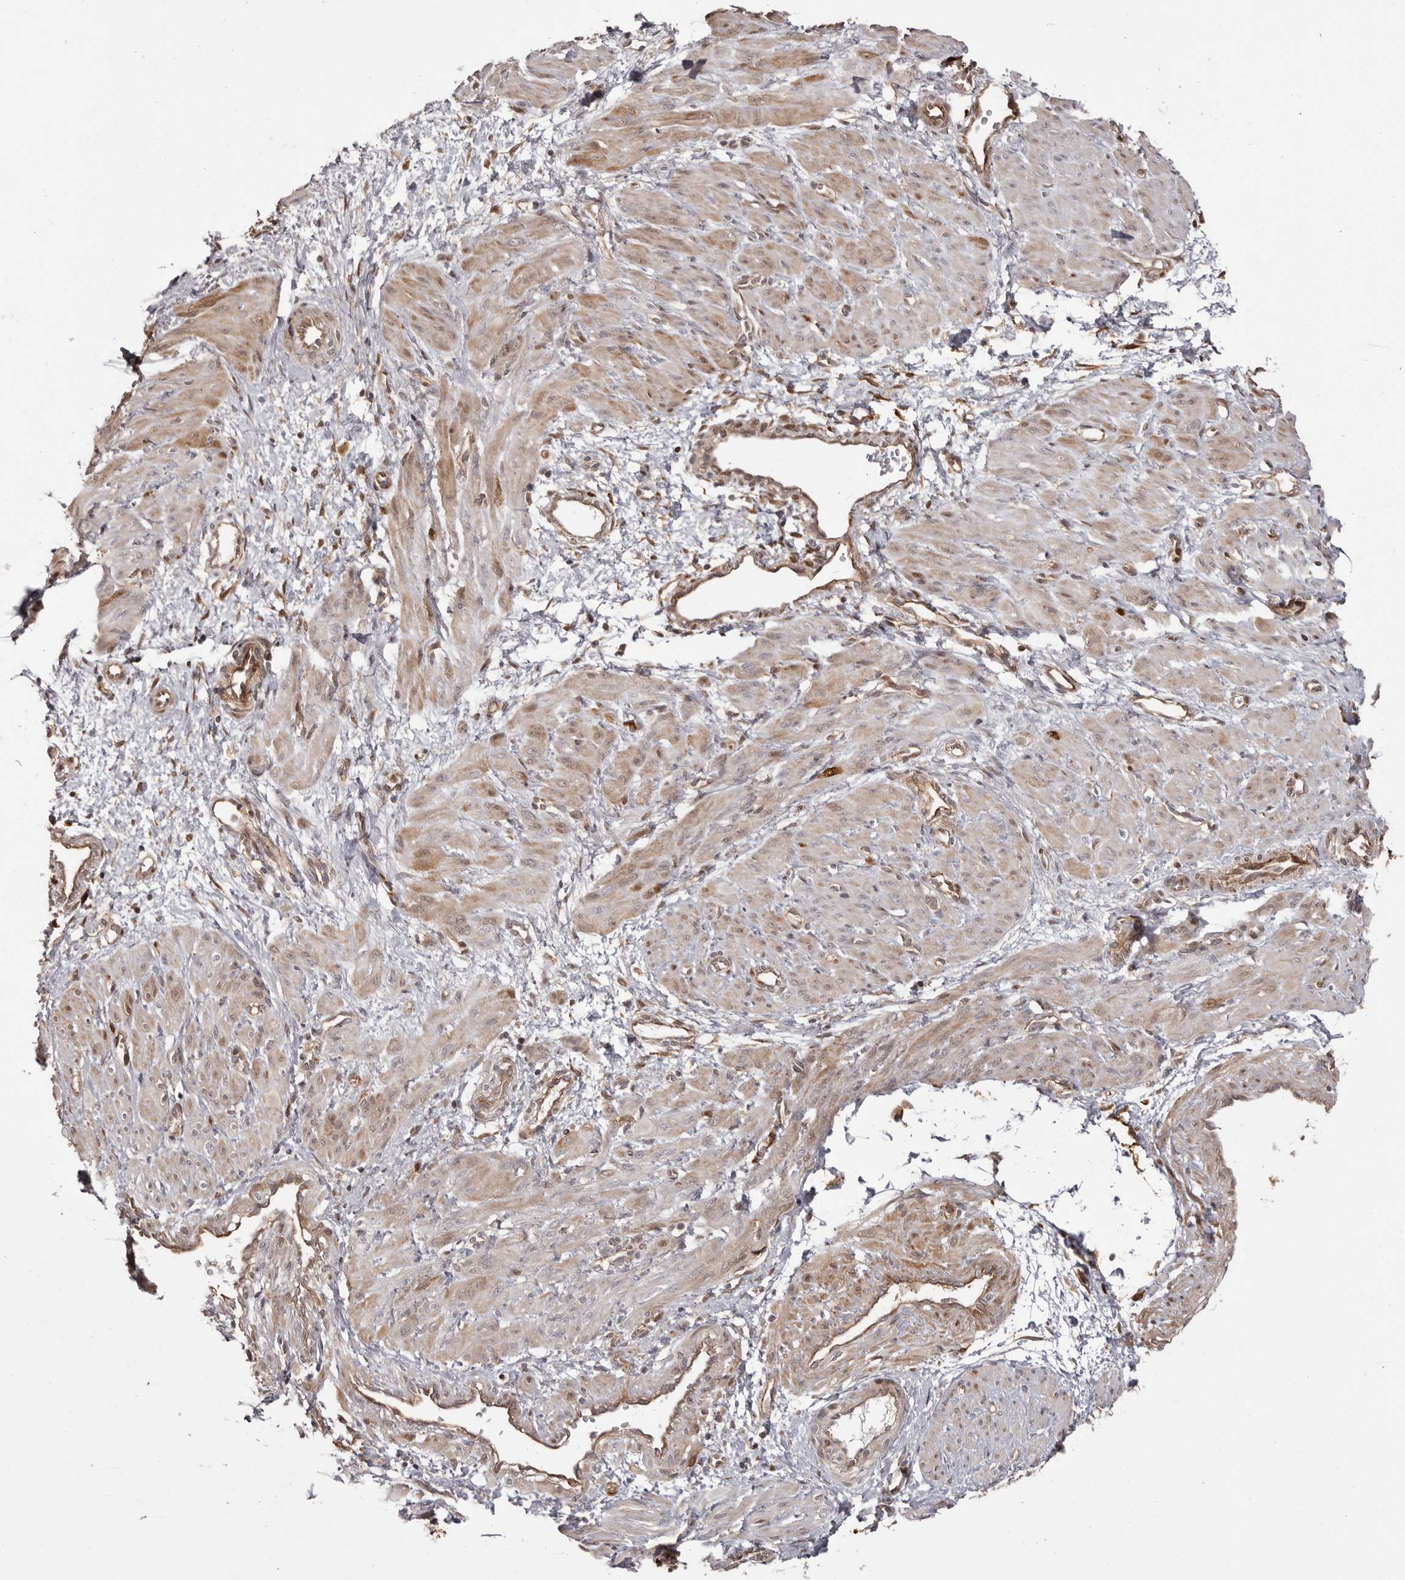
{"staining": {"intensity": "moderate", "quantity": "25%-75%", "location": "cytoplasmic/membranous"}, "tissue": "smooth muscle", "cell_type": "Smooth muscle cells", "image_type": "normal", "snomed": [{"axis": "morphology", "description": "Normal tissue, NOS"}, {"axis": "topography", "description": "Endometrium"}], "caption": "Smooth muscle stained with DAB (3,3'-diaminobenzidine) immunohistochemistry exhibits medium levels of moderate cytoplasmic/membranous positivity in approximately 25%-75% of smooth muscle cells.", "gene": "GFOD1", "patient": {"sex": "female", "age": 33}}